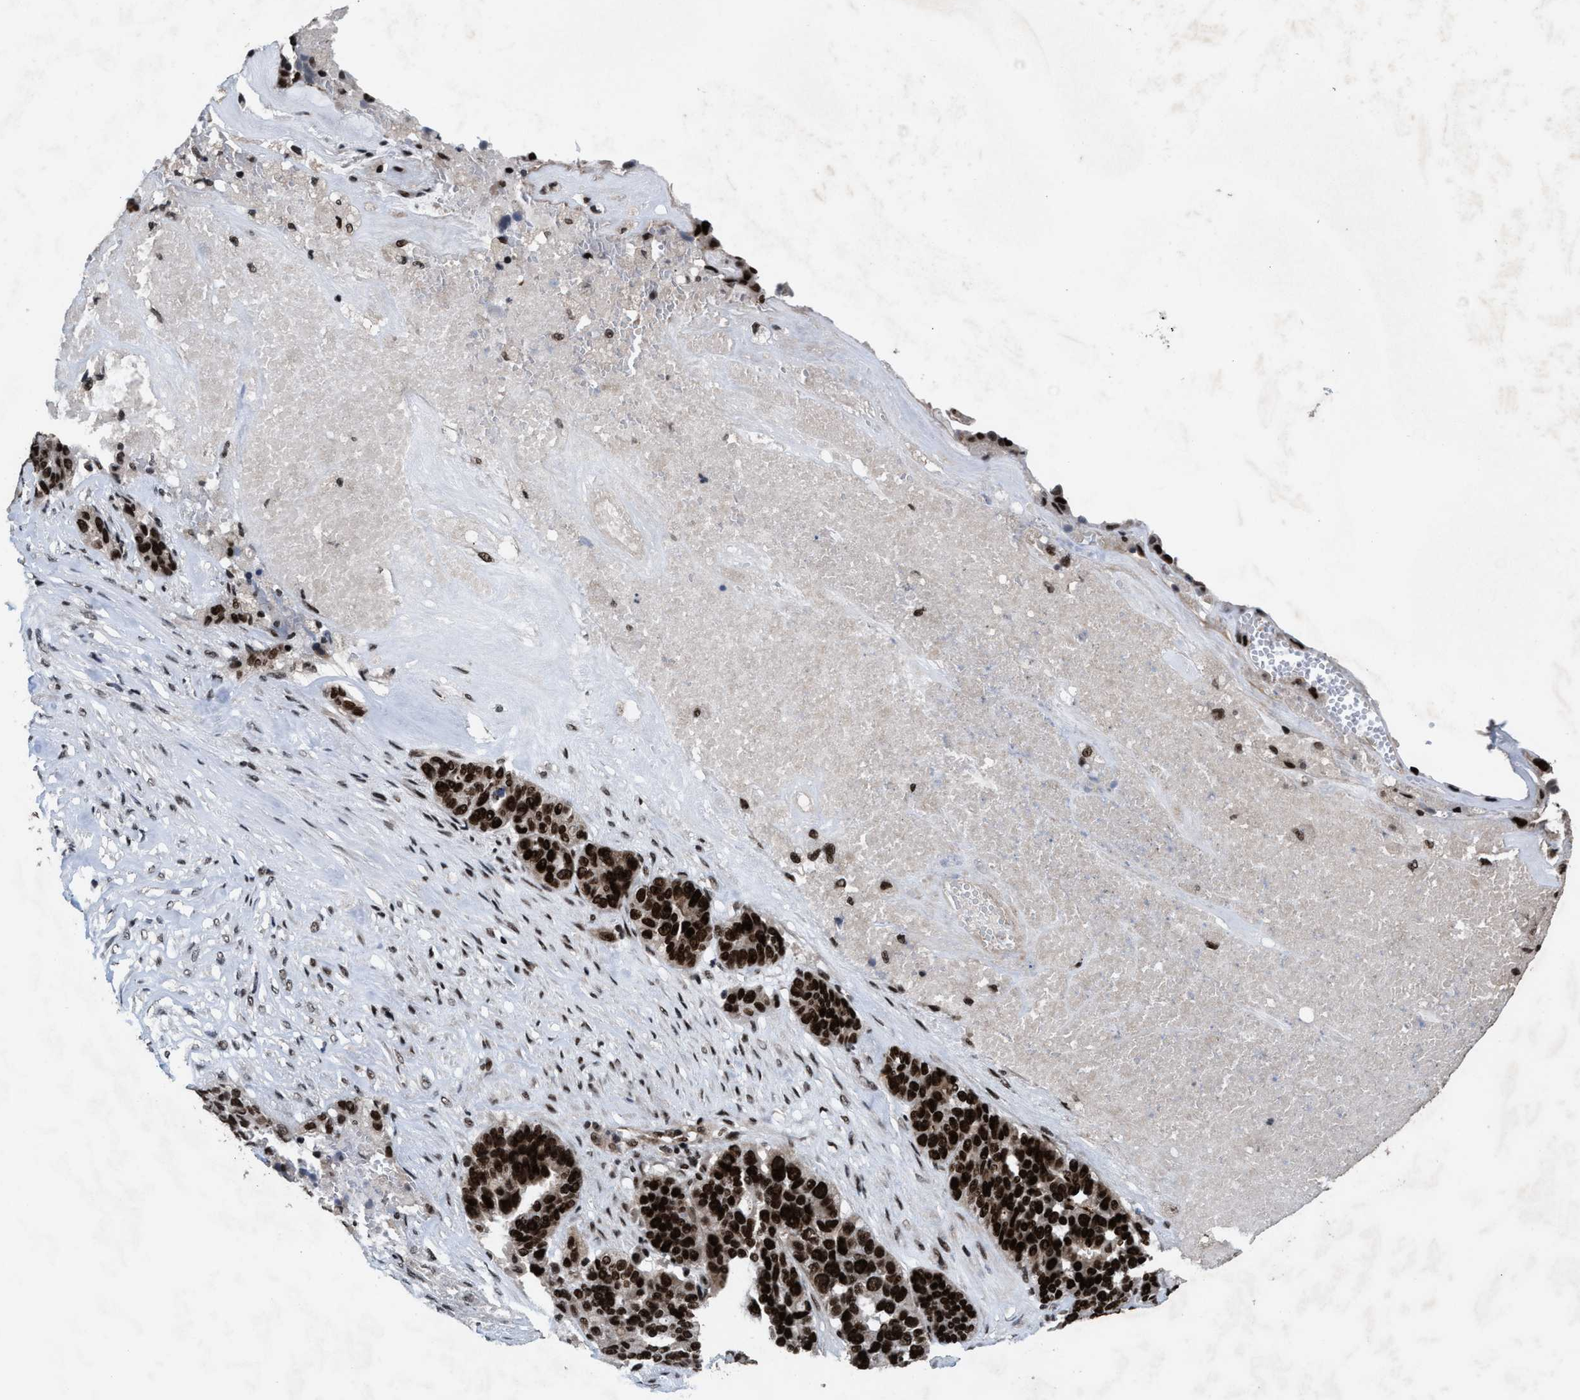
{"staining": {"intensity": "strong", "quantity": ">75%", "location": "nuclear"}, "tissue": "ovarian cancer", "cell_type": "Tumor cells", "image_type": "cancer", "snomed": [{"axis": "morphology", "description": "Cystadenocarcinoma, serous, NOS"}, {"axis": "topography", "description": "Ovary"}], "caption": "Protein analysis of ovarian cancer (serous cystadenocarcinoma) tissue demonstrates strong nuclear positivity in about >75% of tumor cells. Immunohistochemistry (ihc) stains the protein in brown and the nuclei are stained blue.", "gene": "WIZ", "patient": {"sex": "female", "age": 59}}